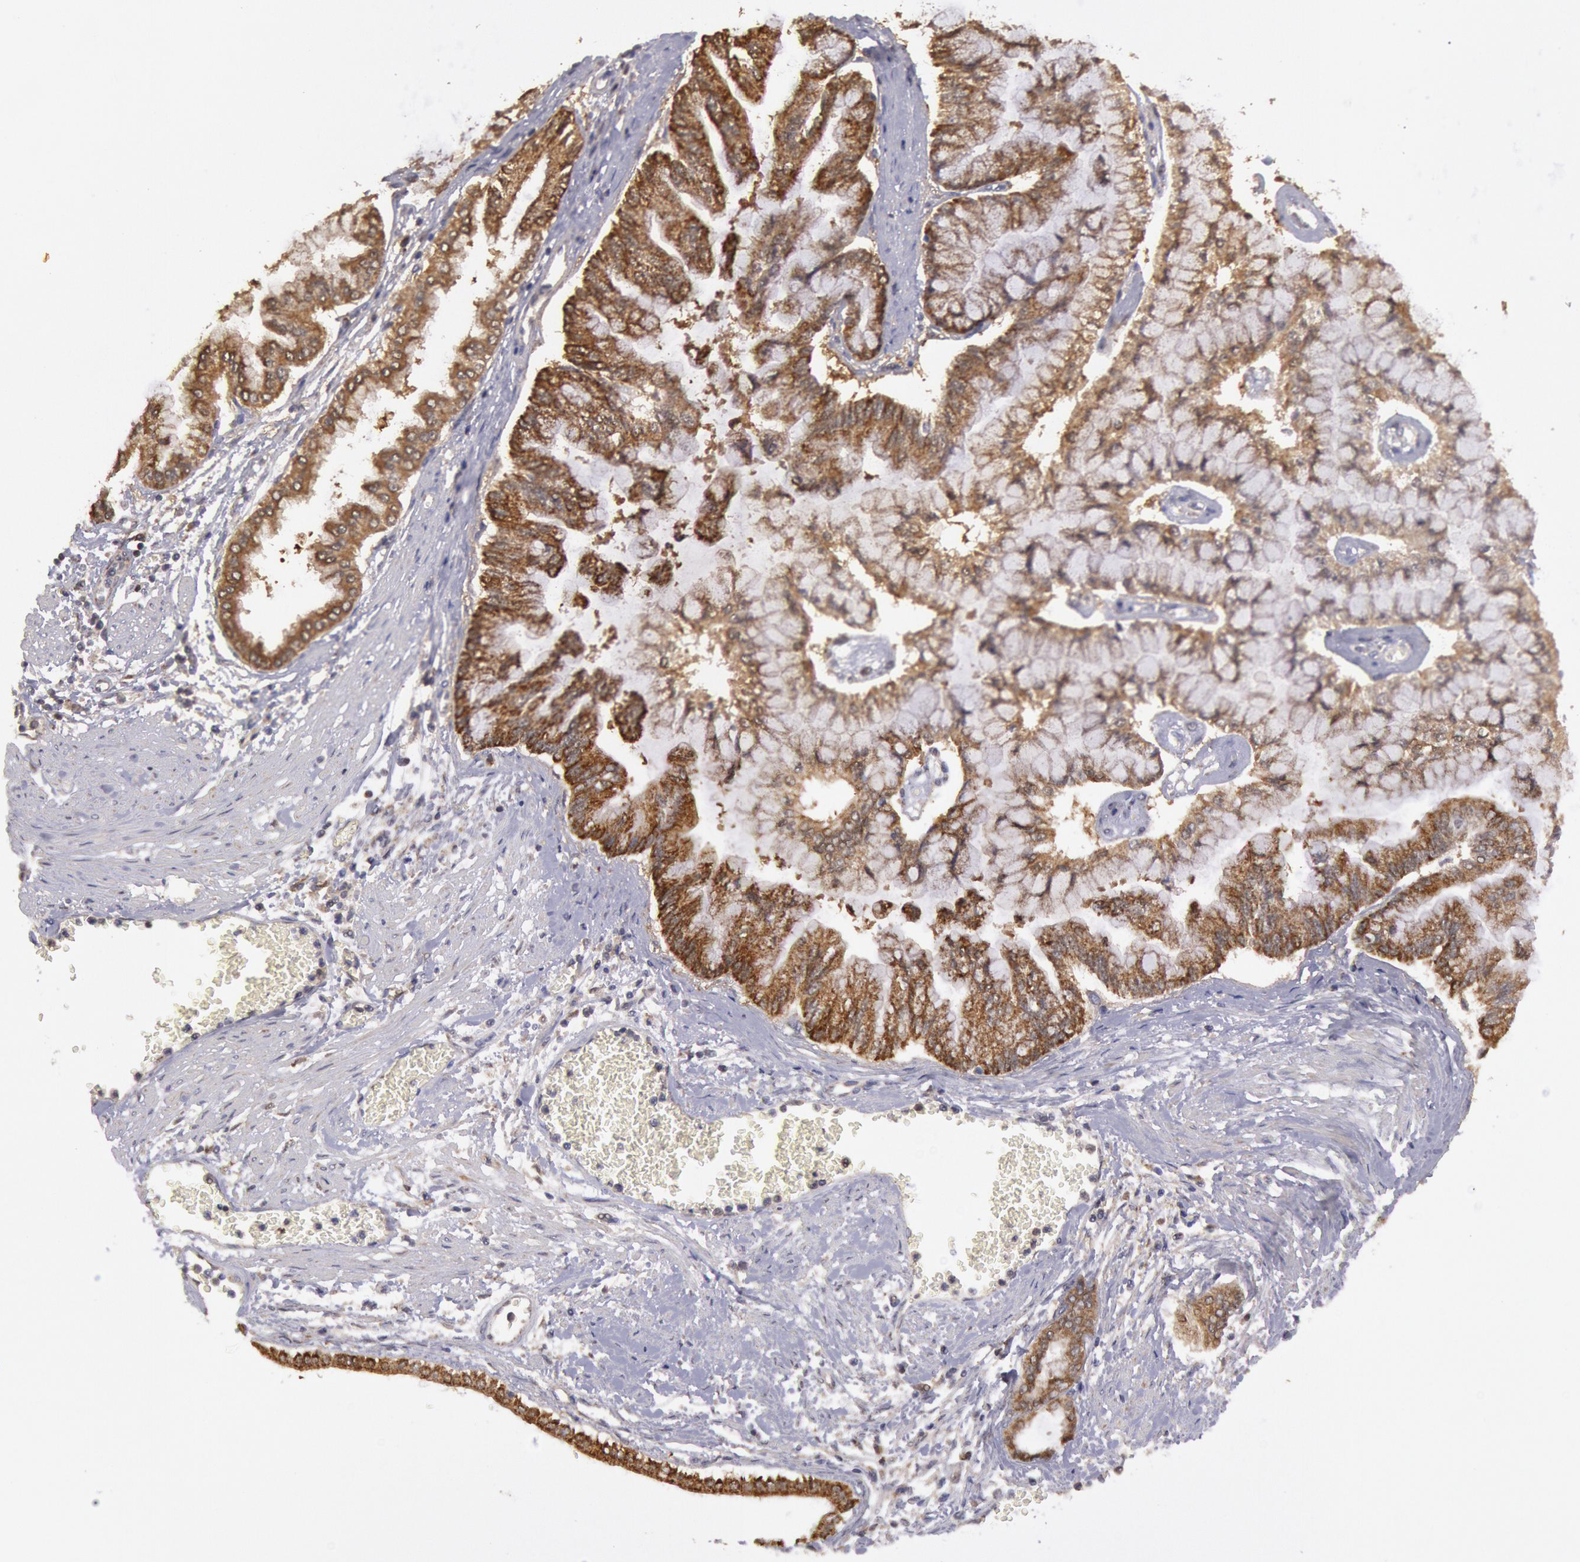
{"staining": {"intensity": "moderate", "quantity": "25%-75%", "location": "cytoplasmic/membranous"}, "tissue": "liver cancer", "cell_type": "Tumor cells", "image_type": "cancer", "snomed": [{"axis": "morphology", "description": "Cholangiocarcinoma"}, {"axis": "topography", "description": "Liver"}], "caption": "Immunohistochemistry (IHC) of human liver cancer reveals medium levels of moderate cytoplasmic/membranous expression in about 25%-75% of tumor cells. The staining was performed using DAB (3,3'-diaminobenzidine) to visualize the protein expression in brown, while the nuclei were stained in blue with hematoxylin (Magnification: 20x).", "gene": "MPST", "patient": {"sex": "female", "age": 79}}